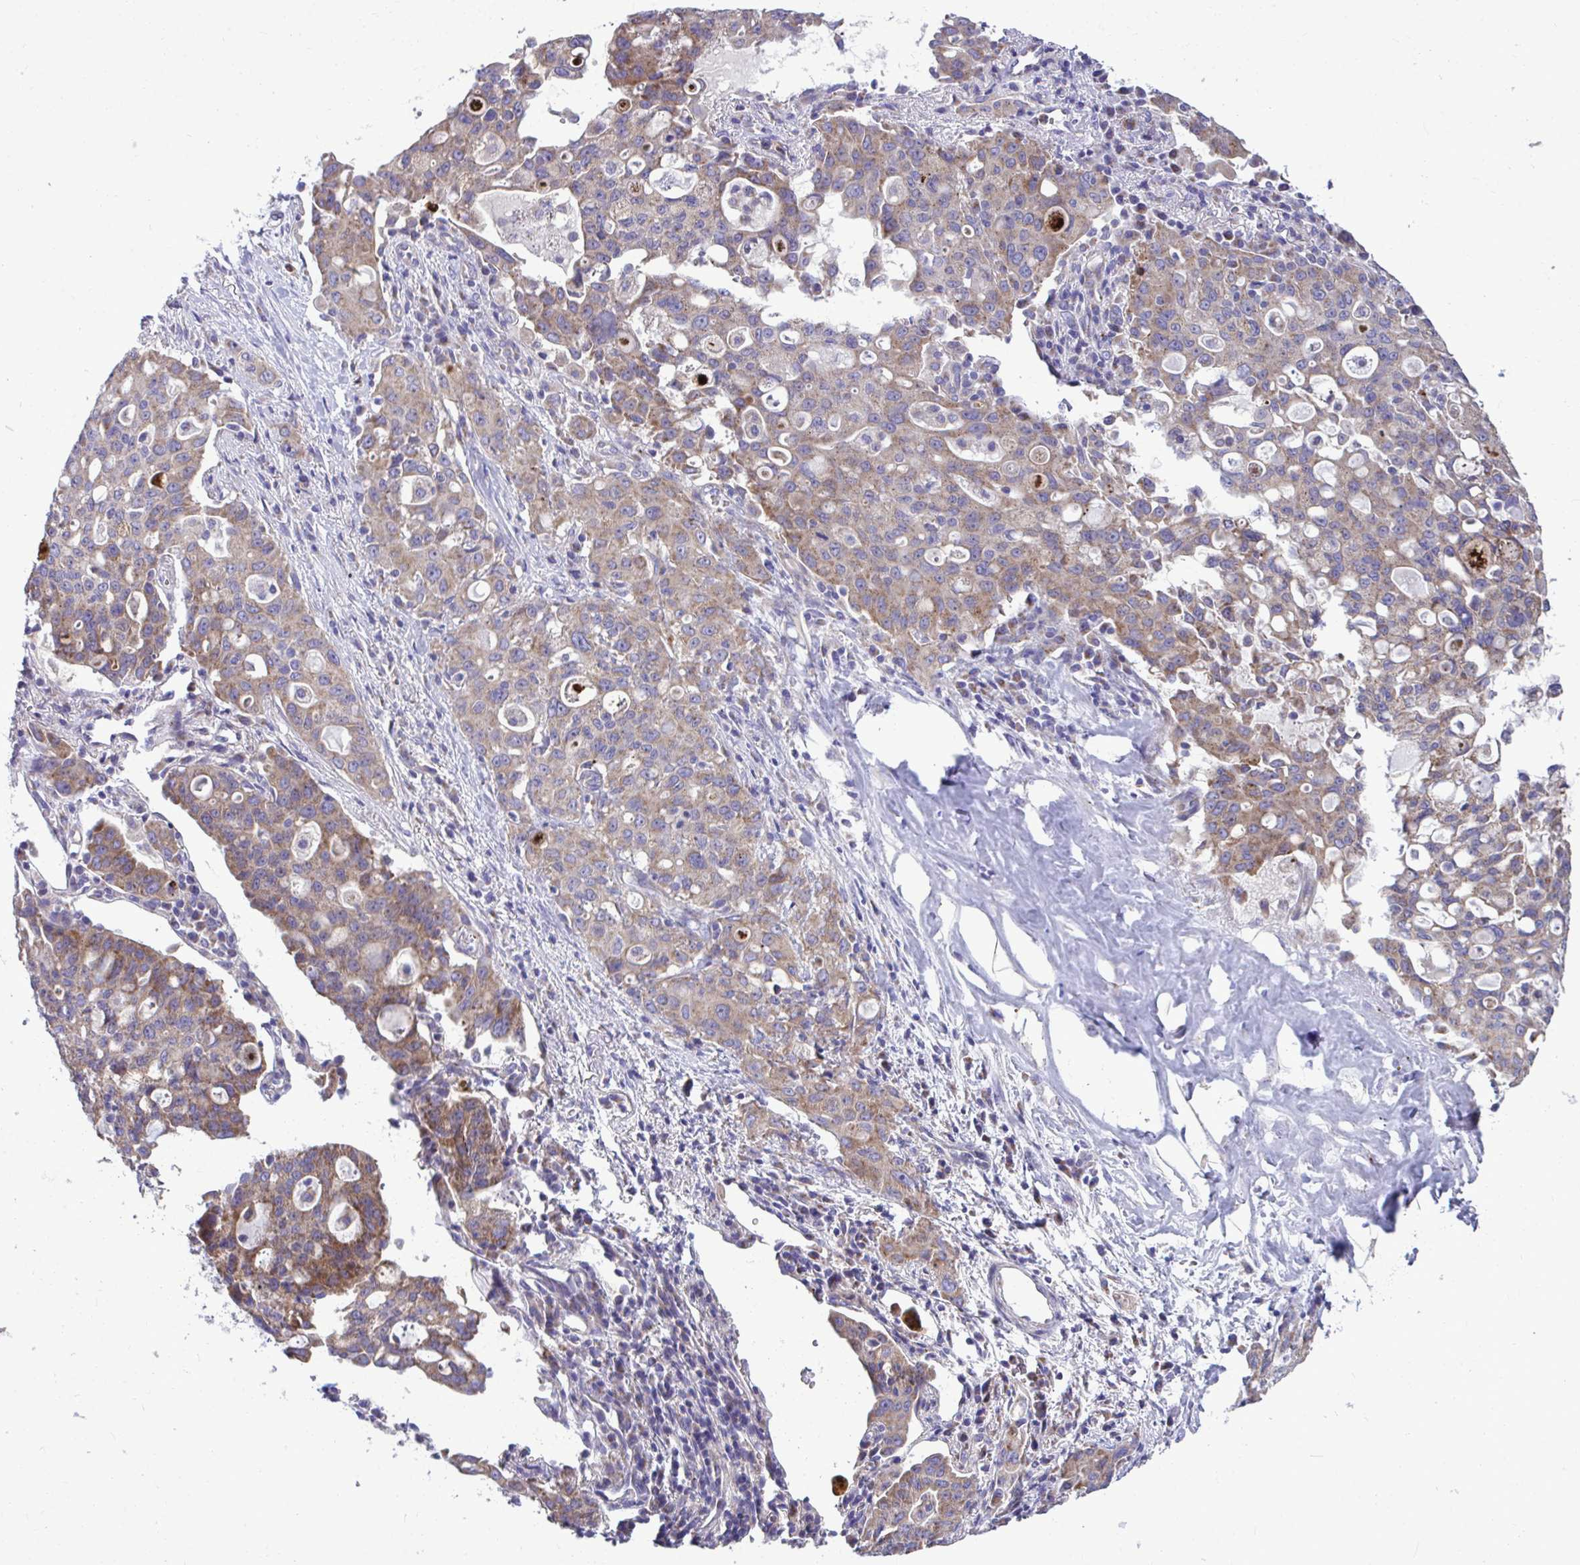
{"staining": {"intensity": "moderate", "quantity": ">75%", "location": "cytoplasmic/membranous"}, "tissue": "lung cancer", "cell_type": "Tumor cells", "image_type": "cancer", "snomed": [{"axis": "morphology", "description": "Adenocarcinoma, NOS"}, {"axis": "topography", "description": "Lung"}], "caption": "Immunohistochemical staining of lung cancer (adenocarcinoma) demonstrates medium levels of moderate cytoplasmic/membranous positivity in about >75% of tumor cells.", "gene": "MRPS16", "patient": {"sex": "female", "age": 44}}